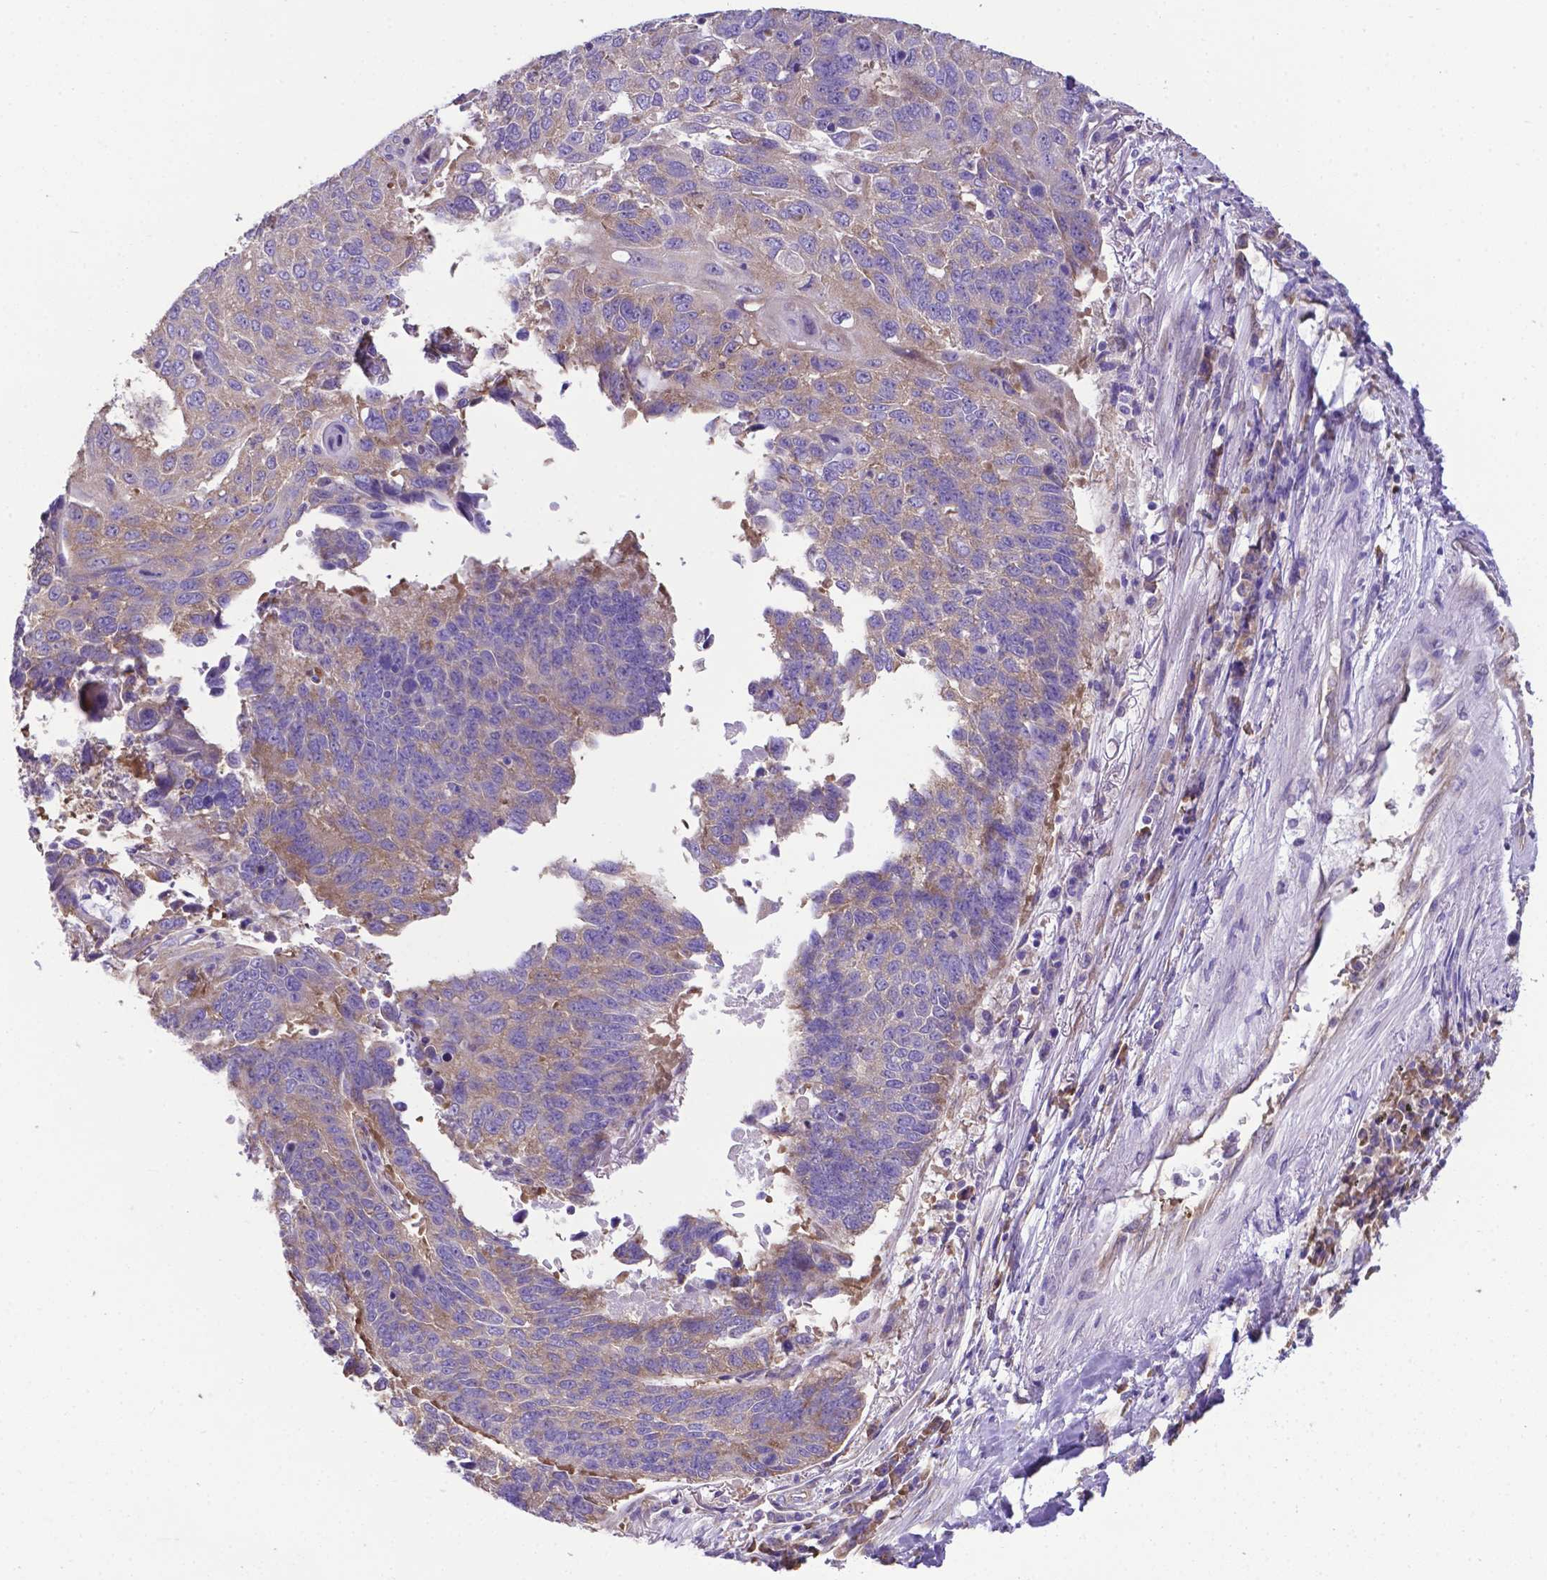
{"staining": {"intensity": "moderate", "quantity": ">75%", "location": "cytoplasmic/membranous"}, "tissue": "lung cancer", "cell_type": "Tumor cells", "image_type": "cancer", "snomed": [{"axis": "morphology", "description": "Squamous cell carcinoma, NOS"}, {"axis": "topography", "description": "Lung"}], "caption": "This histopathology image exhibits lung cancer stained with immunohistochemistry (IHC) to label a protein in brown. The cytoplasmic/membranous of tumor cells show moderate positivity for the protein. Nuclei are counter-stained blue.", "gene": "RPL6", "patient": {"sex": "male", "age": 73}}